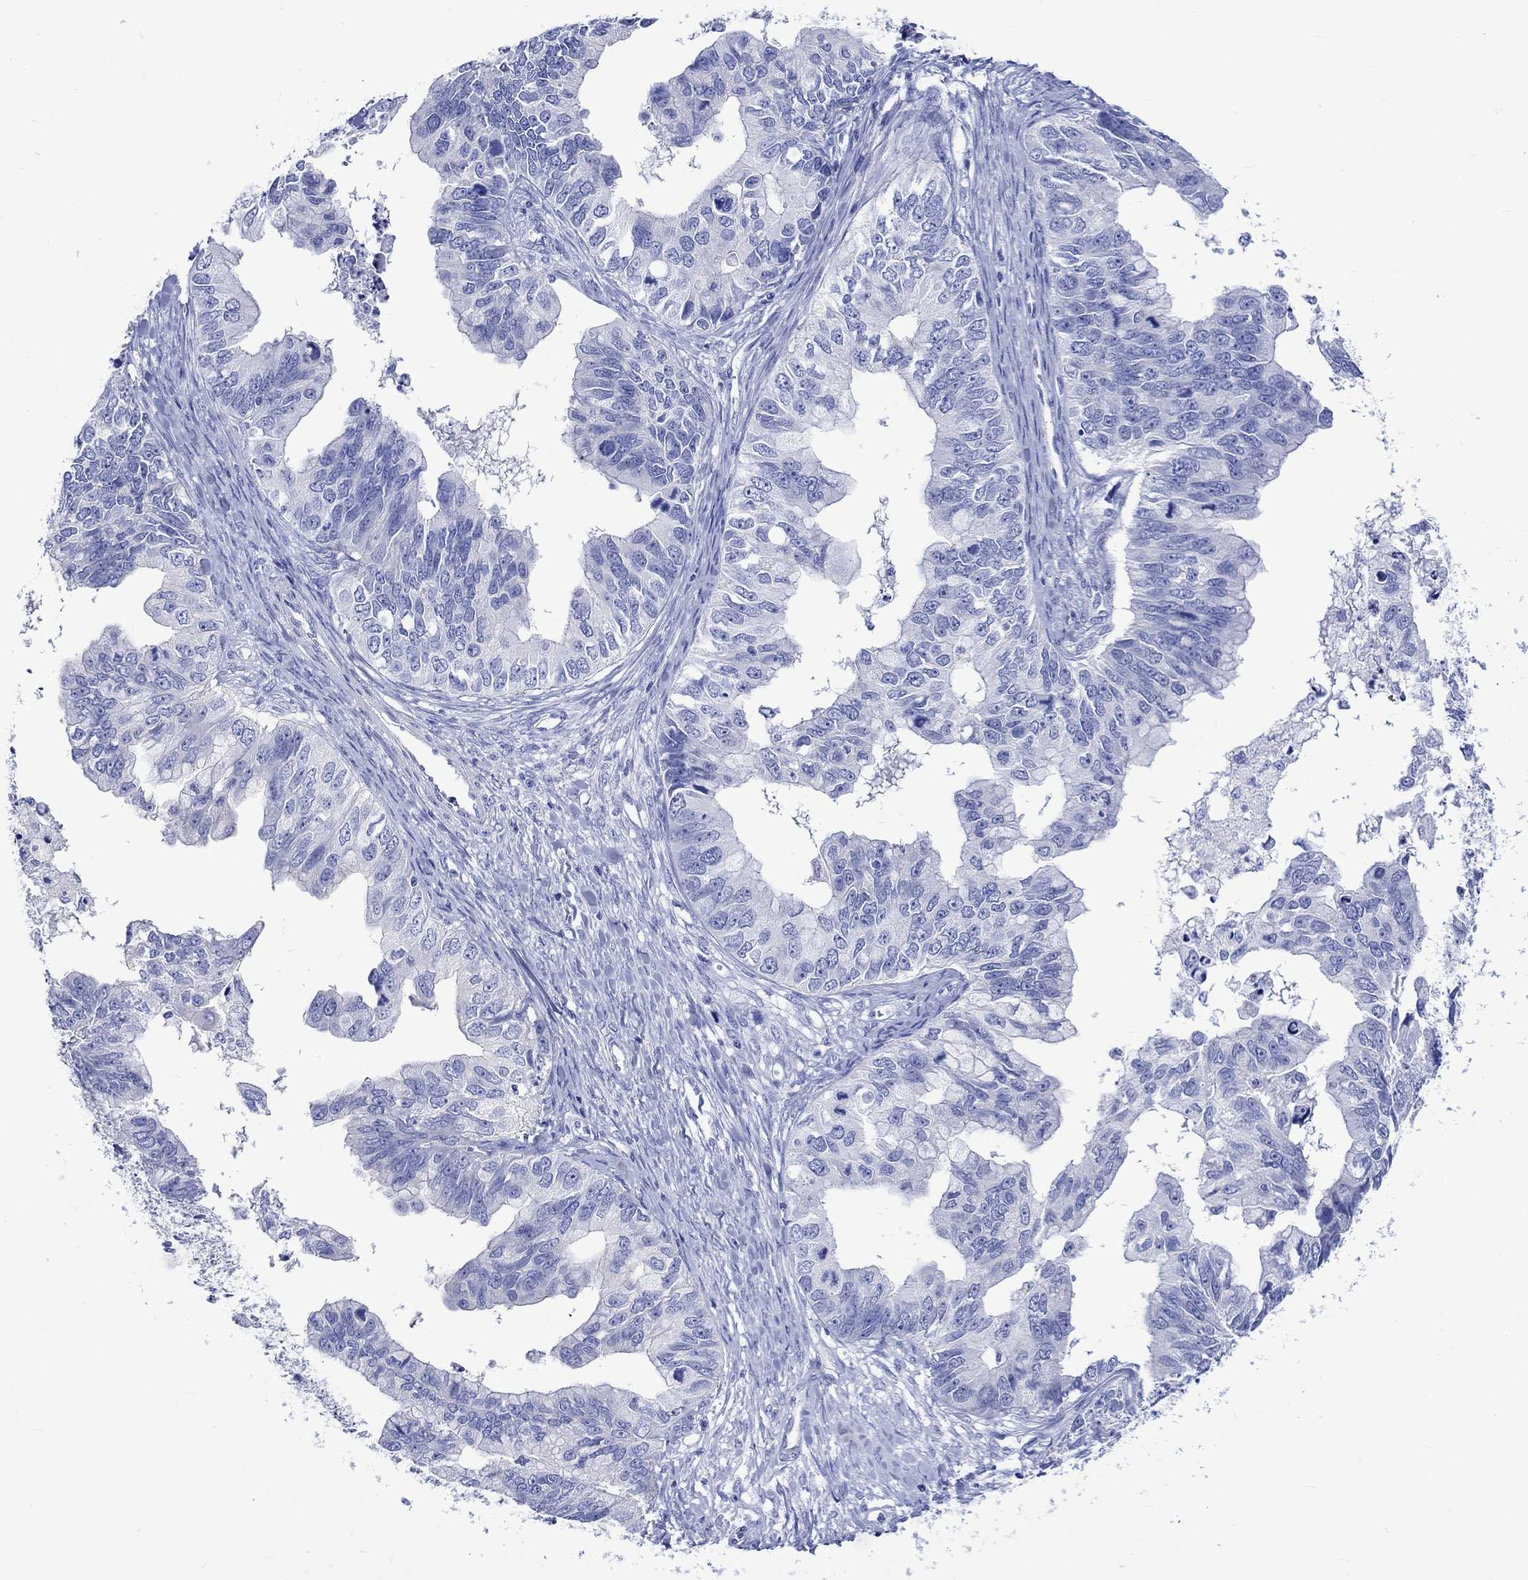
{"staining": {"intensity": "negative", "quantity": "none", "location": "none"}, "tissue": "ovarian cancer", "cell_type": "Tumor cells", "image_type": "cancer", "snomed": [{"axis": "morphology", "description": "Cystadenocarcinoma, mucinous, NOS"}, {"axis": "topography", "description": "Ovary"}], "caption": "The micrograph exhibits no significant positivity in tumor cells of ovarian cancer.", "gene": "HARBI1", "patient": {"sex": "female", "age": 76}}